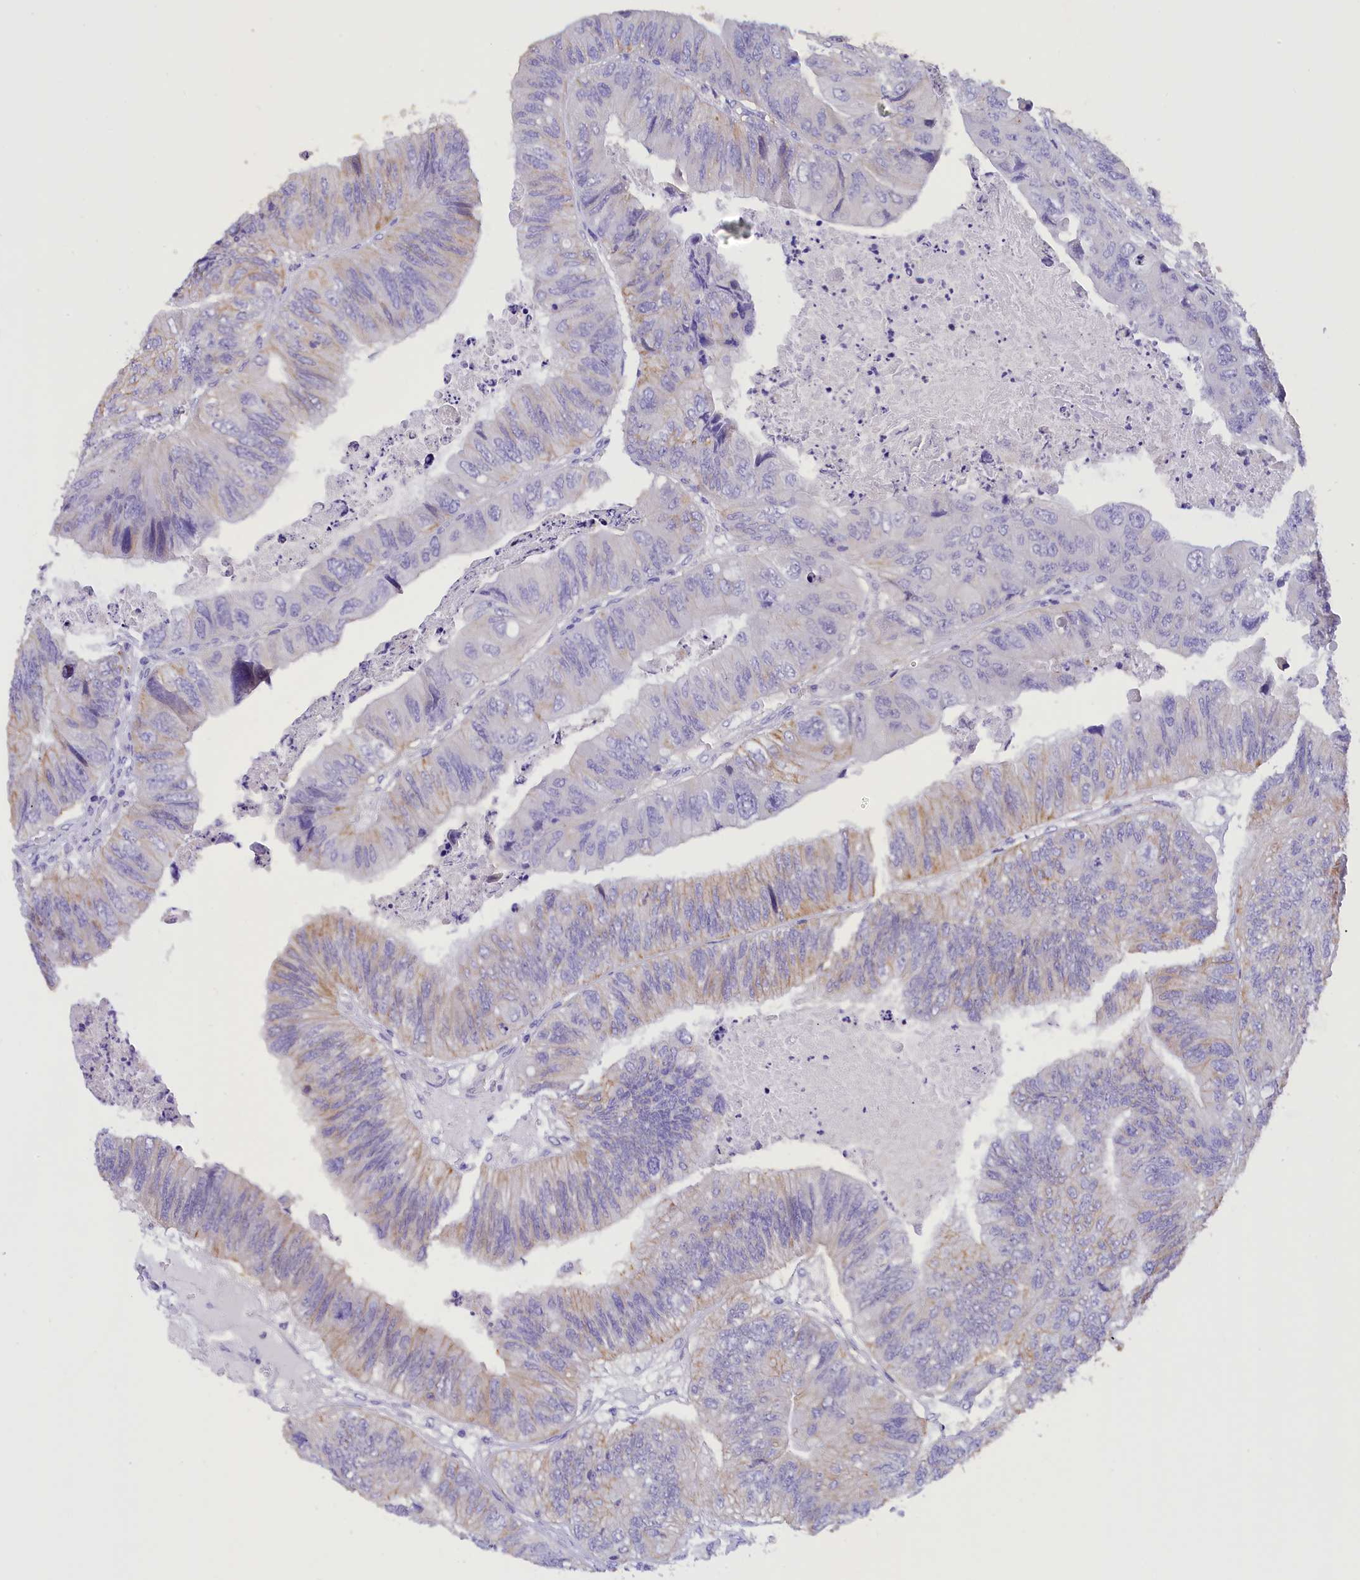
{"staining": {"intensity": "weak", "quantity": "<25%", "location": "cytoplasmic/membranous"}, "tissue": "colorectal cancer", "cell_type": "Tumor cells", "image_type": "cancer", "snomed": [{"axis": "morphology", "description": "Adenocarcinoma, NOS"}, {"axis": "topography", "description": "Rectum"}], "caption": "High power microscopy image of an IHC photomicrograph of adenocarcinoma (colorectal), revealing no significant positivity in tumor cells.", "gene": "COL6A5", "patient": {"sex": "male", "age": 63}}